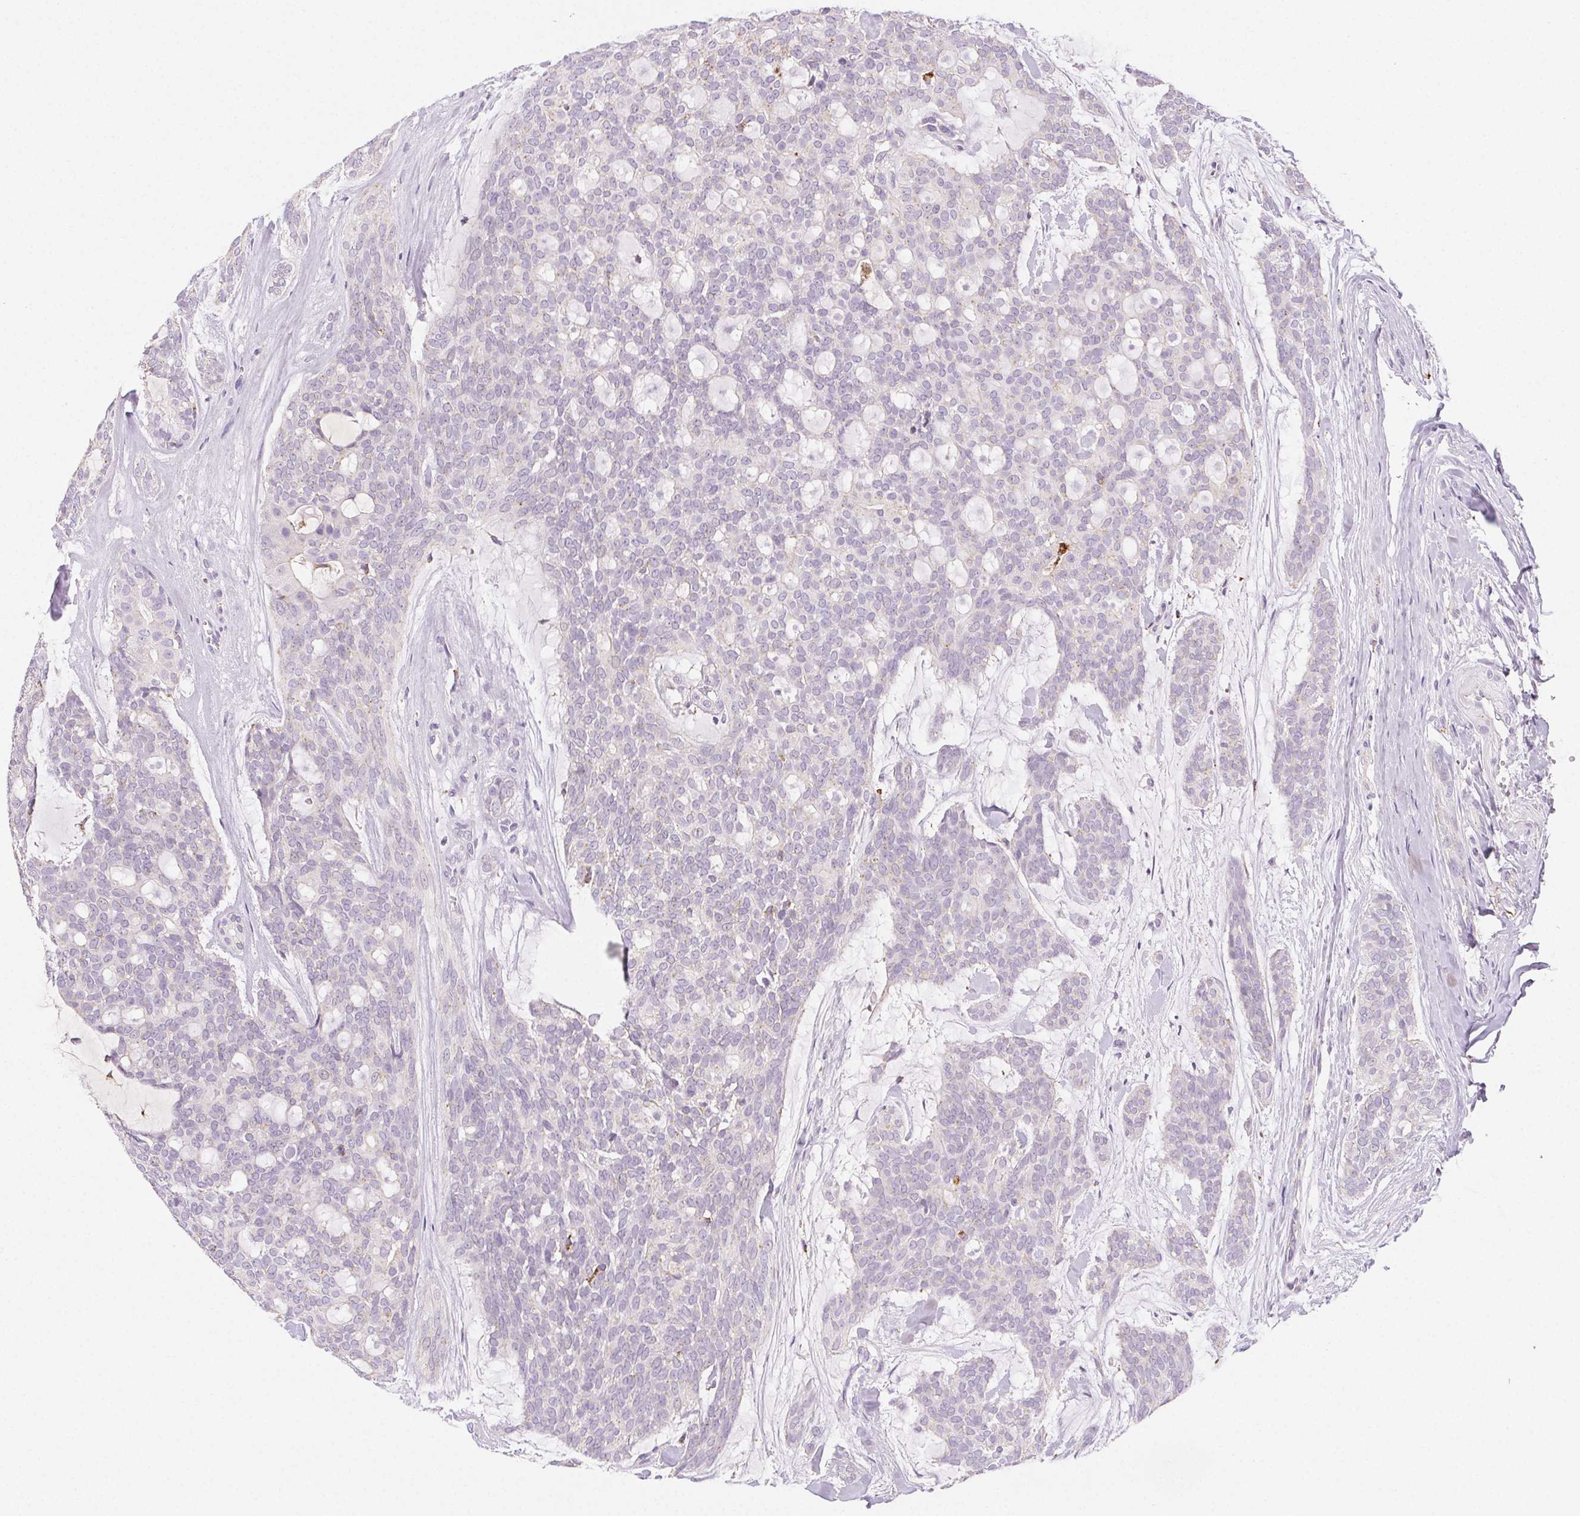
{"staining": {"intensity": "negative", "quantity": "none", "location": "none"}, "tissue": "head and neck cancer", "cell_type": "Tumor cells", "image_type": "cancer", "snomed": [{"axis": "morphology", "description": "Adenocarcinoma, NOS"}, {"axis": "topography", "description": "Head-Neck"}], "caption": "A photomicrograph of human head and neck adenocarcinoma is negative for staining in tumor cells. (DAB immunohistochemistry (IHC) with hematoxylin counter stain).", "gene": "LIPA", "patient": {"sex": "male", "age": 66}}